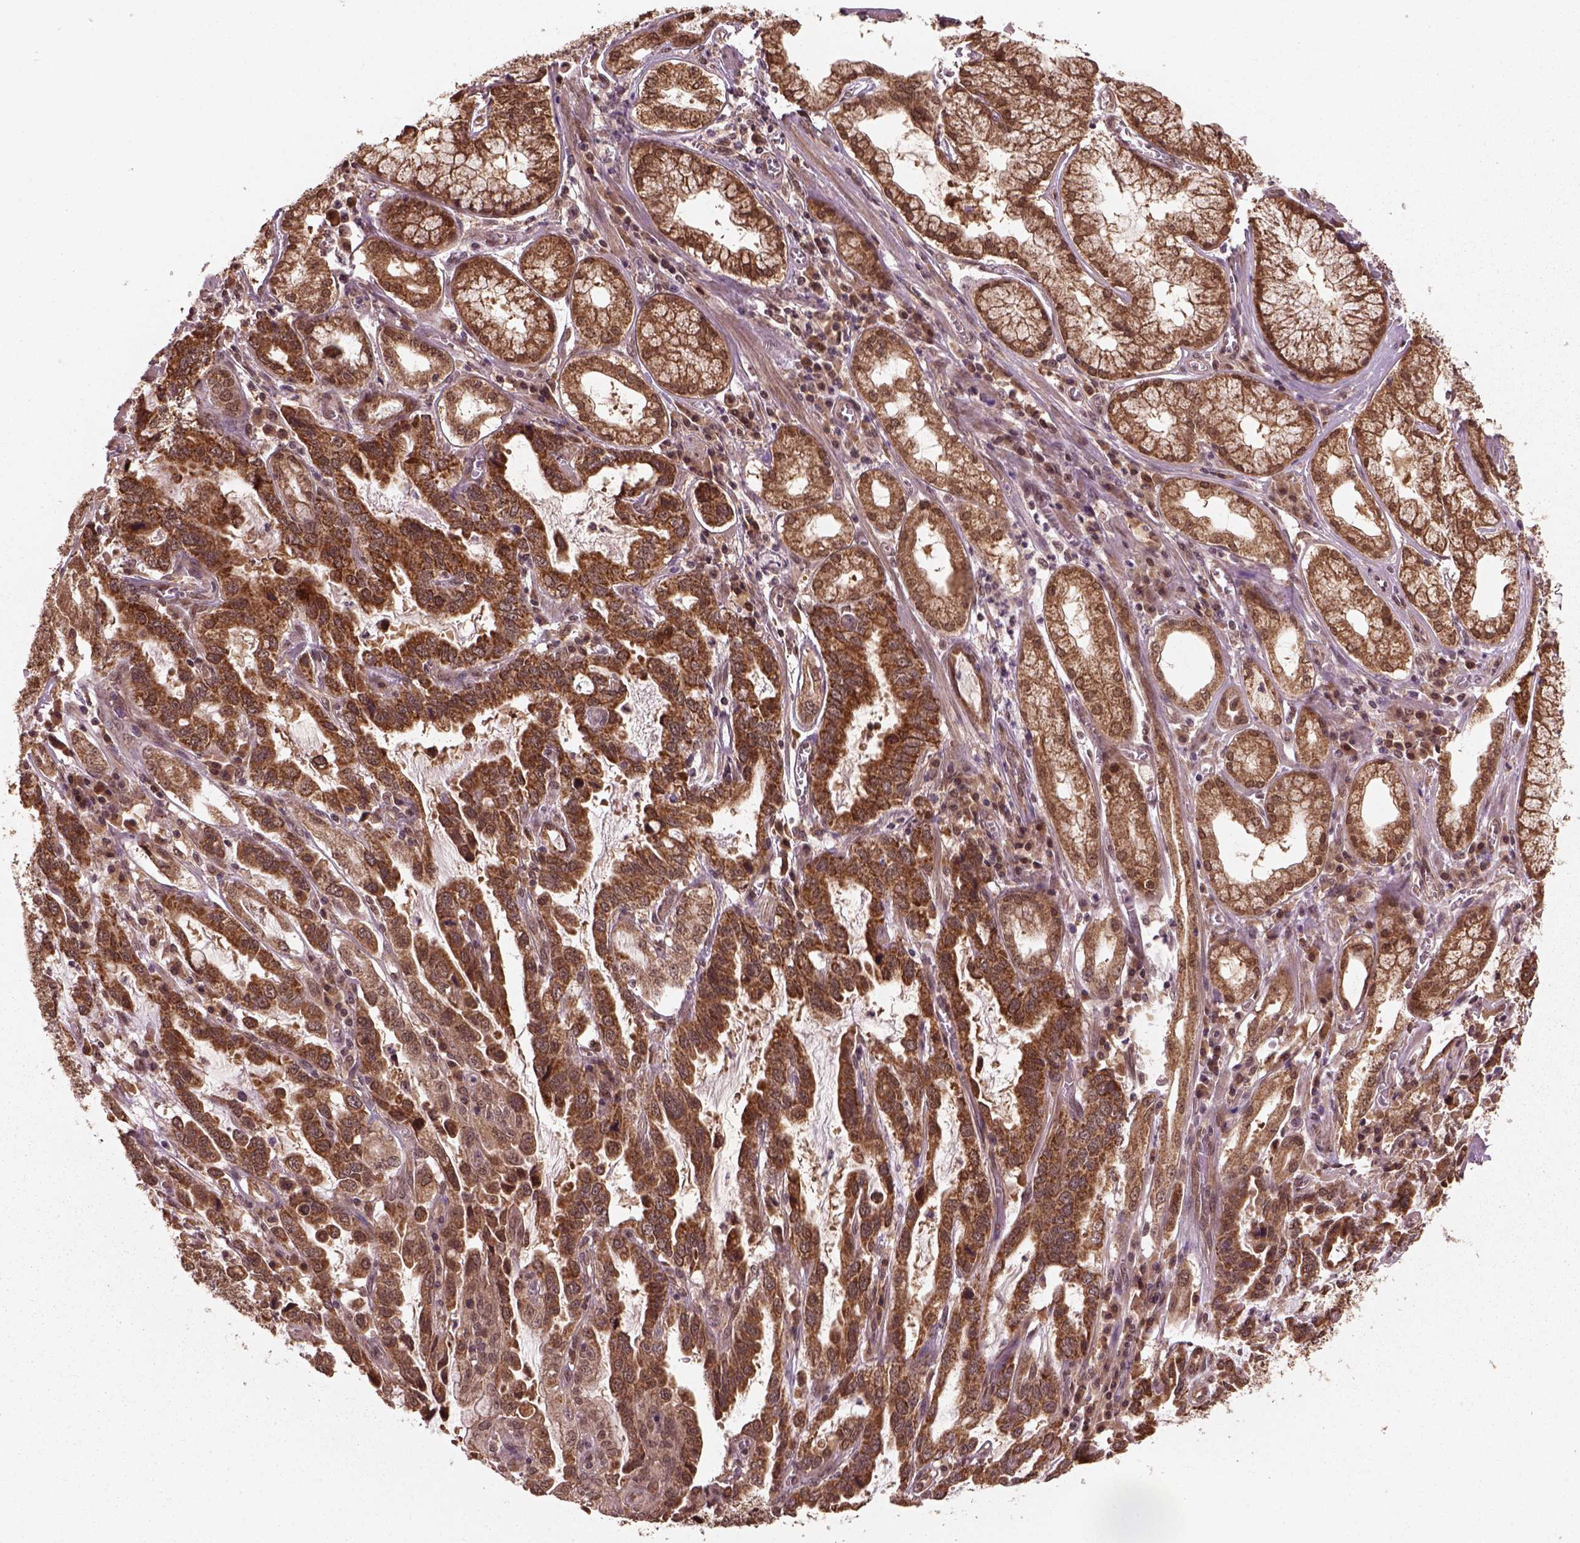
{"staining": {"intensity": "strong", "quantity": ">75%", "location": "cytoplasmic/membranous,nuclear"}, "tissue": "stomach cancer", "cell_type": "Tumor cells", "image_type": "cancer", "snomed": [{"axis": "morphology", "description": "Adenocarcinoma, NOS"}, {"axis": "topography", "description": "Stomach, lower"}], "caption": "IHC image of human adenocarcinoma (stomach) stained for a protein (brown), which reveals high levels of strong cytoplasmic/membranous and nuclear positivity in about >75% of tumor cells.", "gene": "NUDT9", "patient": {"sex": "female", "age": 76}}